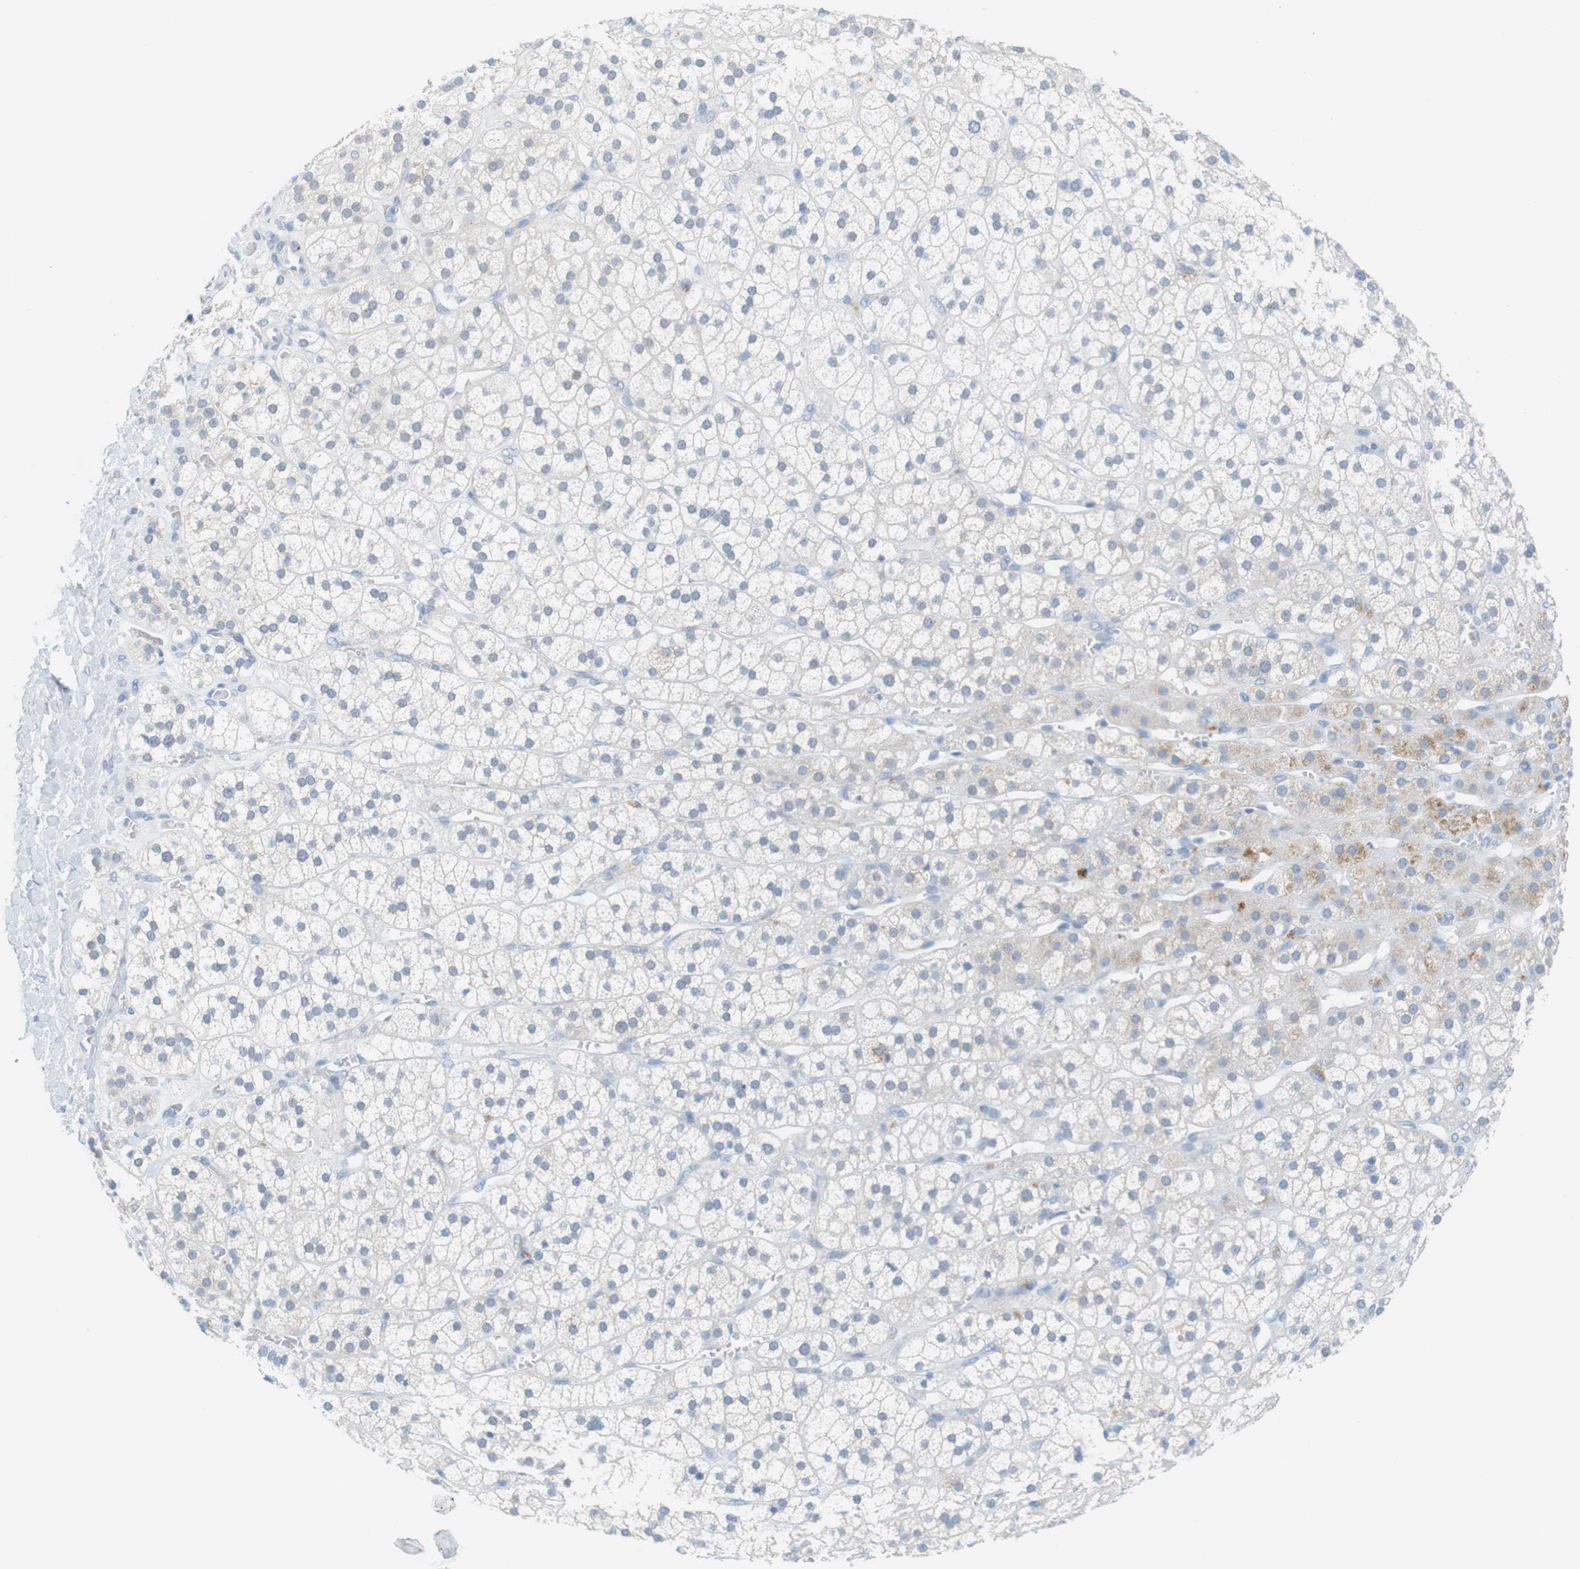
{"staining": {"intensity": "moderate", "quantity": "<25%", "location": "cytoplasmic/membranous"}, "tissue": "adrenal gland", "cell_type": "Glandular cells", "image_type": "normal", "snomed": [{"axis": "morphology", "description": "Normal tissue, NOS"}, {"axis": "topography", "description": "Adrenal gland"}], "caption": "High-magnification brightfield microscopy of benign adrenal gland stained with DAB (brown) and counterstained with hematoxylin (blue). glandular cells exhibit moderate cytoplasmic/membranous staining is identified in about<25% of cells. (brown staining indicates protein expression, while blue staining denotes nuclei).", "gene": "YIPF1", "patient": {"sex": "male", "age": 56}}